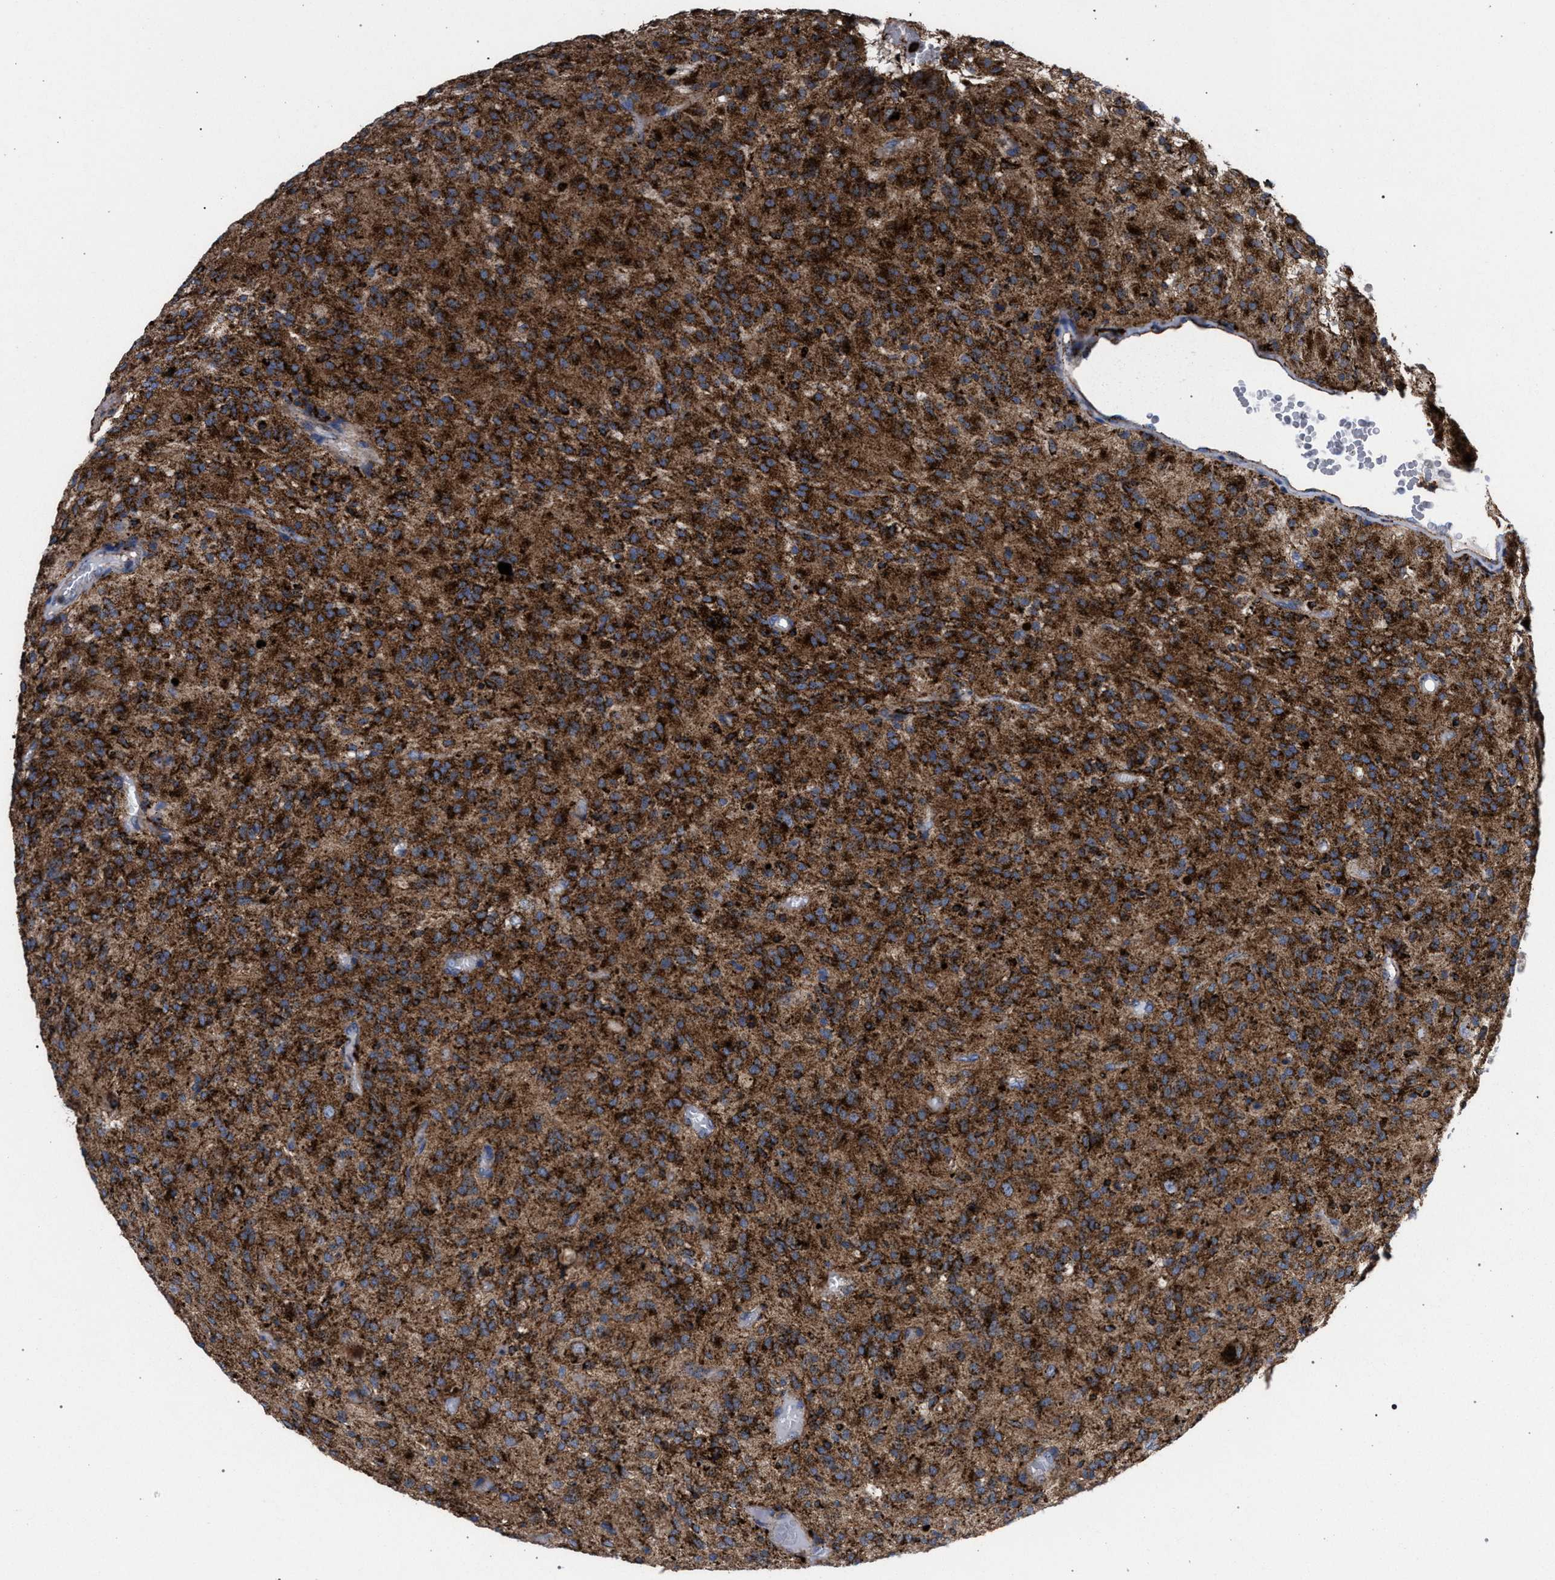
{"staining": {"intensity": "strong", "quantity": ">75%", "location": "cytoplasmic/membranous"}, "tissue": "glioma", "cell_type": "Tumor cells", "image_type": "cancer", "snomed": [{"axis": "morphology", "description": "Glioma, malignant, High grade"}, {"axis": "topography", "description": "Brain"}], "caption": "IHC (DAB (3,3'-diaminobenzidine)) staining of malignant glioma (high-grade) displays strong cytoplasmic/membranous protein staining in about >75% of tumor cells.", "gene": "PPT1", "patient": {"sex": "female", "age": 59}}